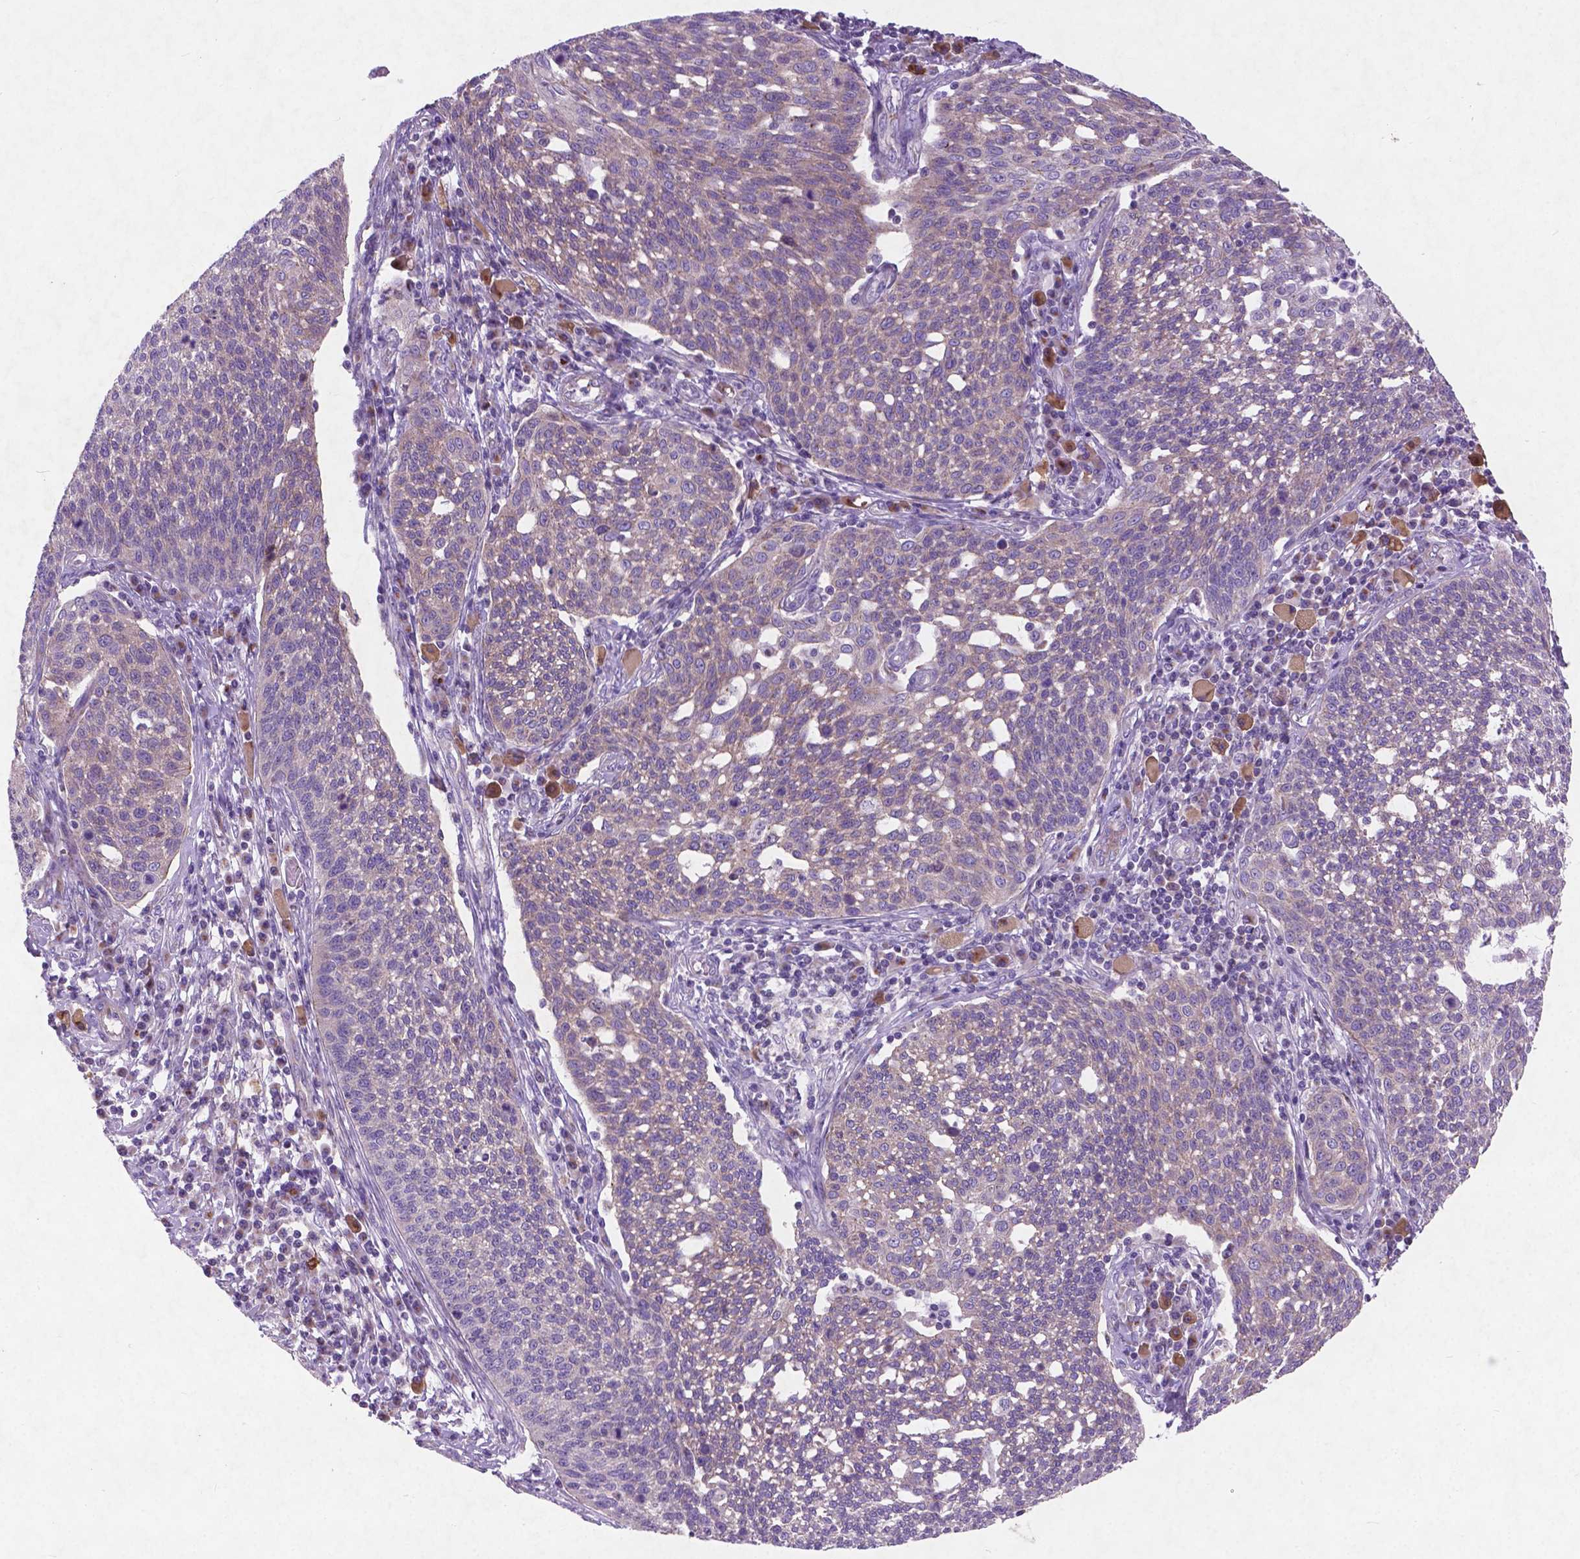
{"staining": {"intensity": "negative", "quantity": "none", "location": "none"}, "tissue": "cervical cancer", "cell_type": "Tumor cells", "image_type": "cancer", "snomed": [{"axis": "morphology", "description": "Squamous cell carcinoma, NOS"}, {"axis": "topography", "description": "Cervix"}], "caption": "Cervical cancer (squamous cell carcinoma) was stained to show a protein in brown. There is no significant positivity in tumor cells.", "gene": "ATG4D", "patient": {"sex": "female", "age": 34}}